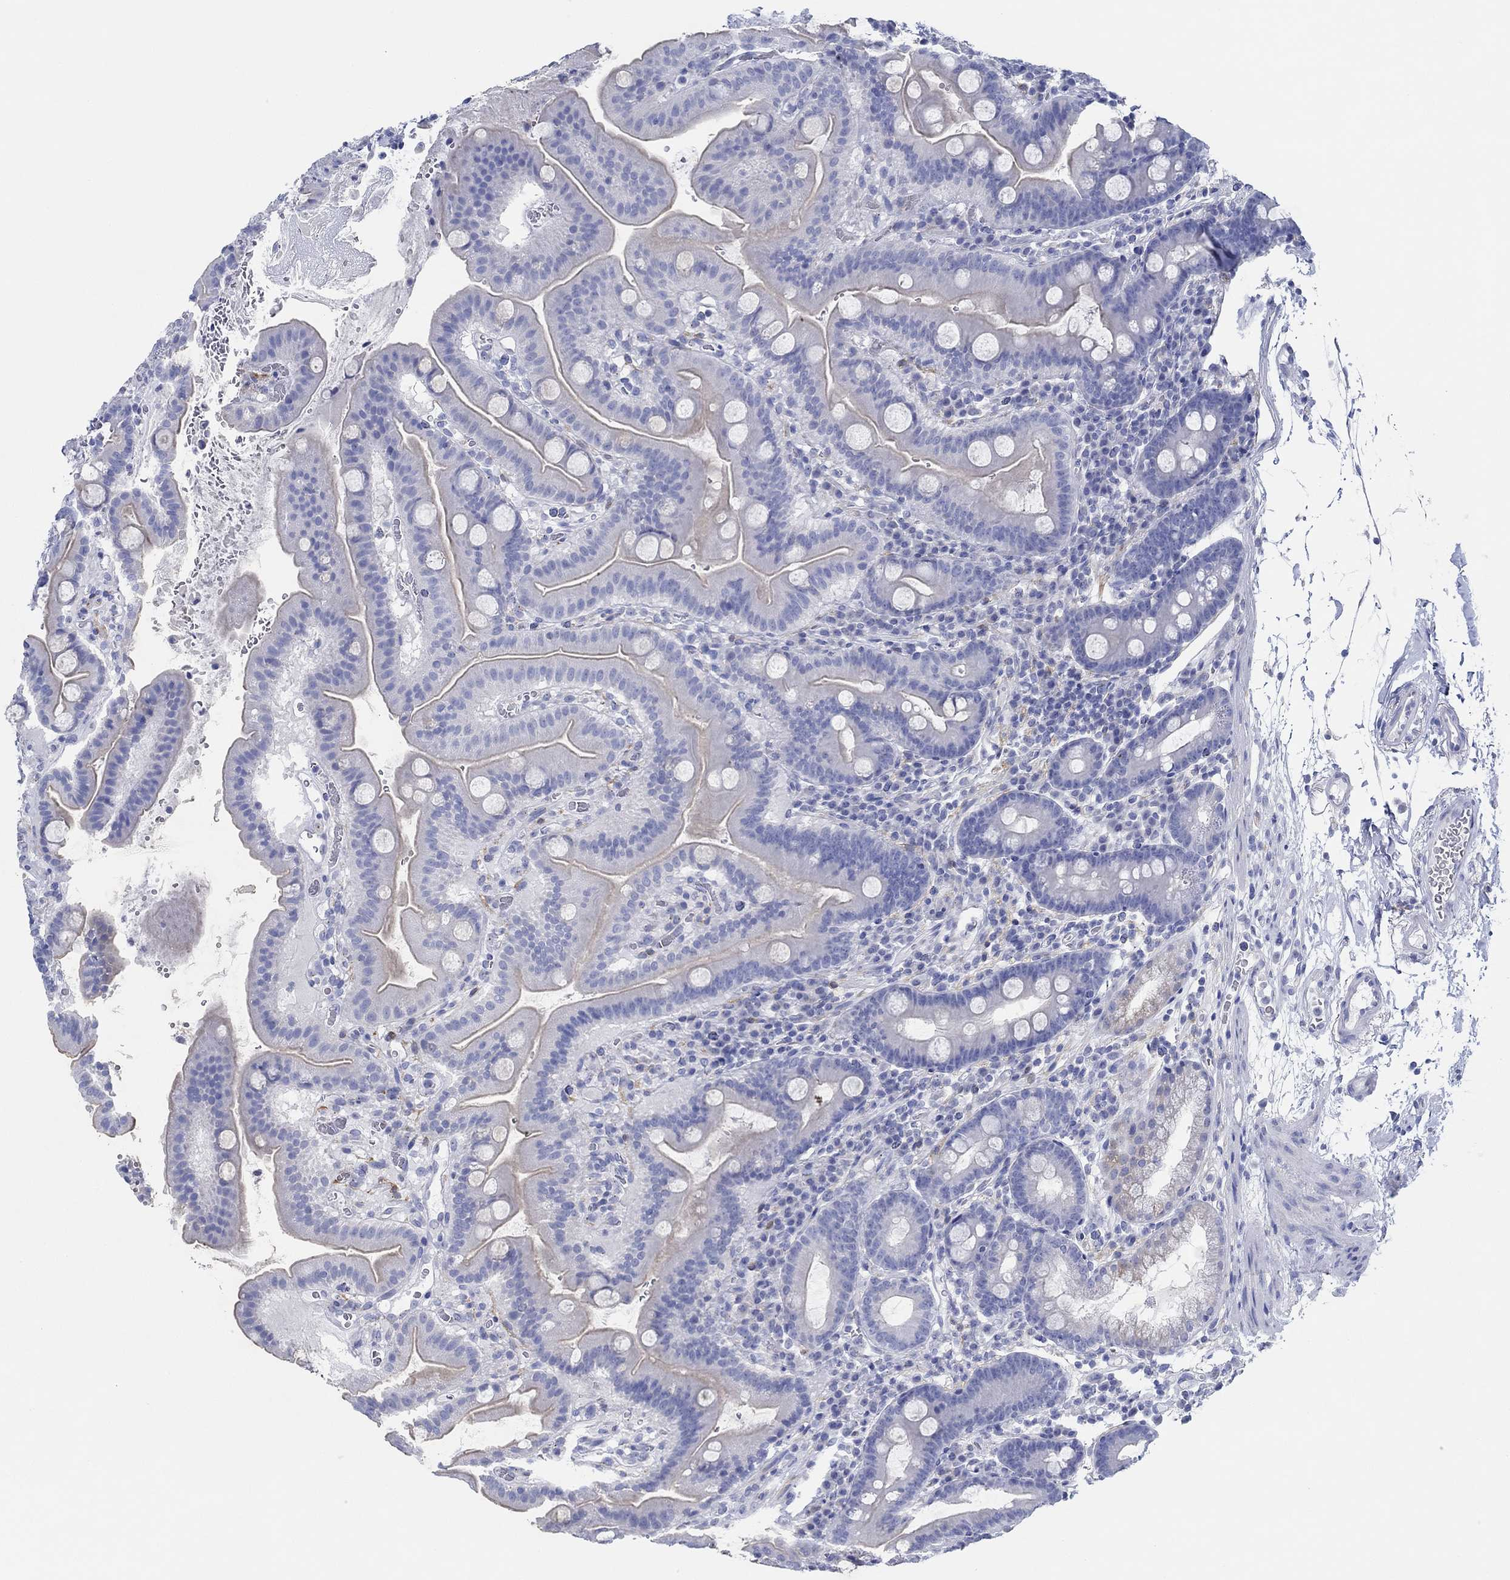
{"staining": {"intensity": "negative", "quantity": "none", "location": "none"}, "tissue": "duodenum", "cell_type": "Glandular cells", "image_type": "normal", "snomed": [{"axis": "morphology", "description": "Normal tissue, NOS"}, {"axis": "topography", "description": "Duodenum"}], "caption": "Immunohistochemical staining of normal human duodenum demonstrates no significant staining in glandular cells. (Brightfield microscopy of DAB (3,3'-diaminobenzidine) IHC at high magnification).", "gene": "IGFBP6", "patient": {"sex": "male", "age": 59}}